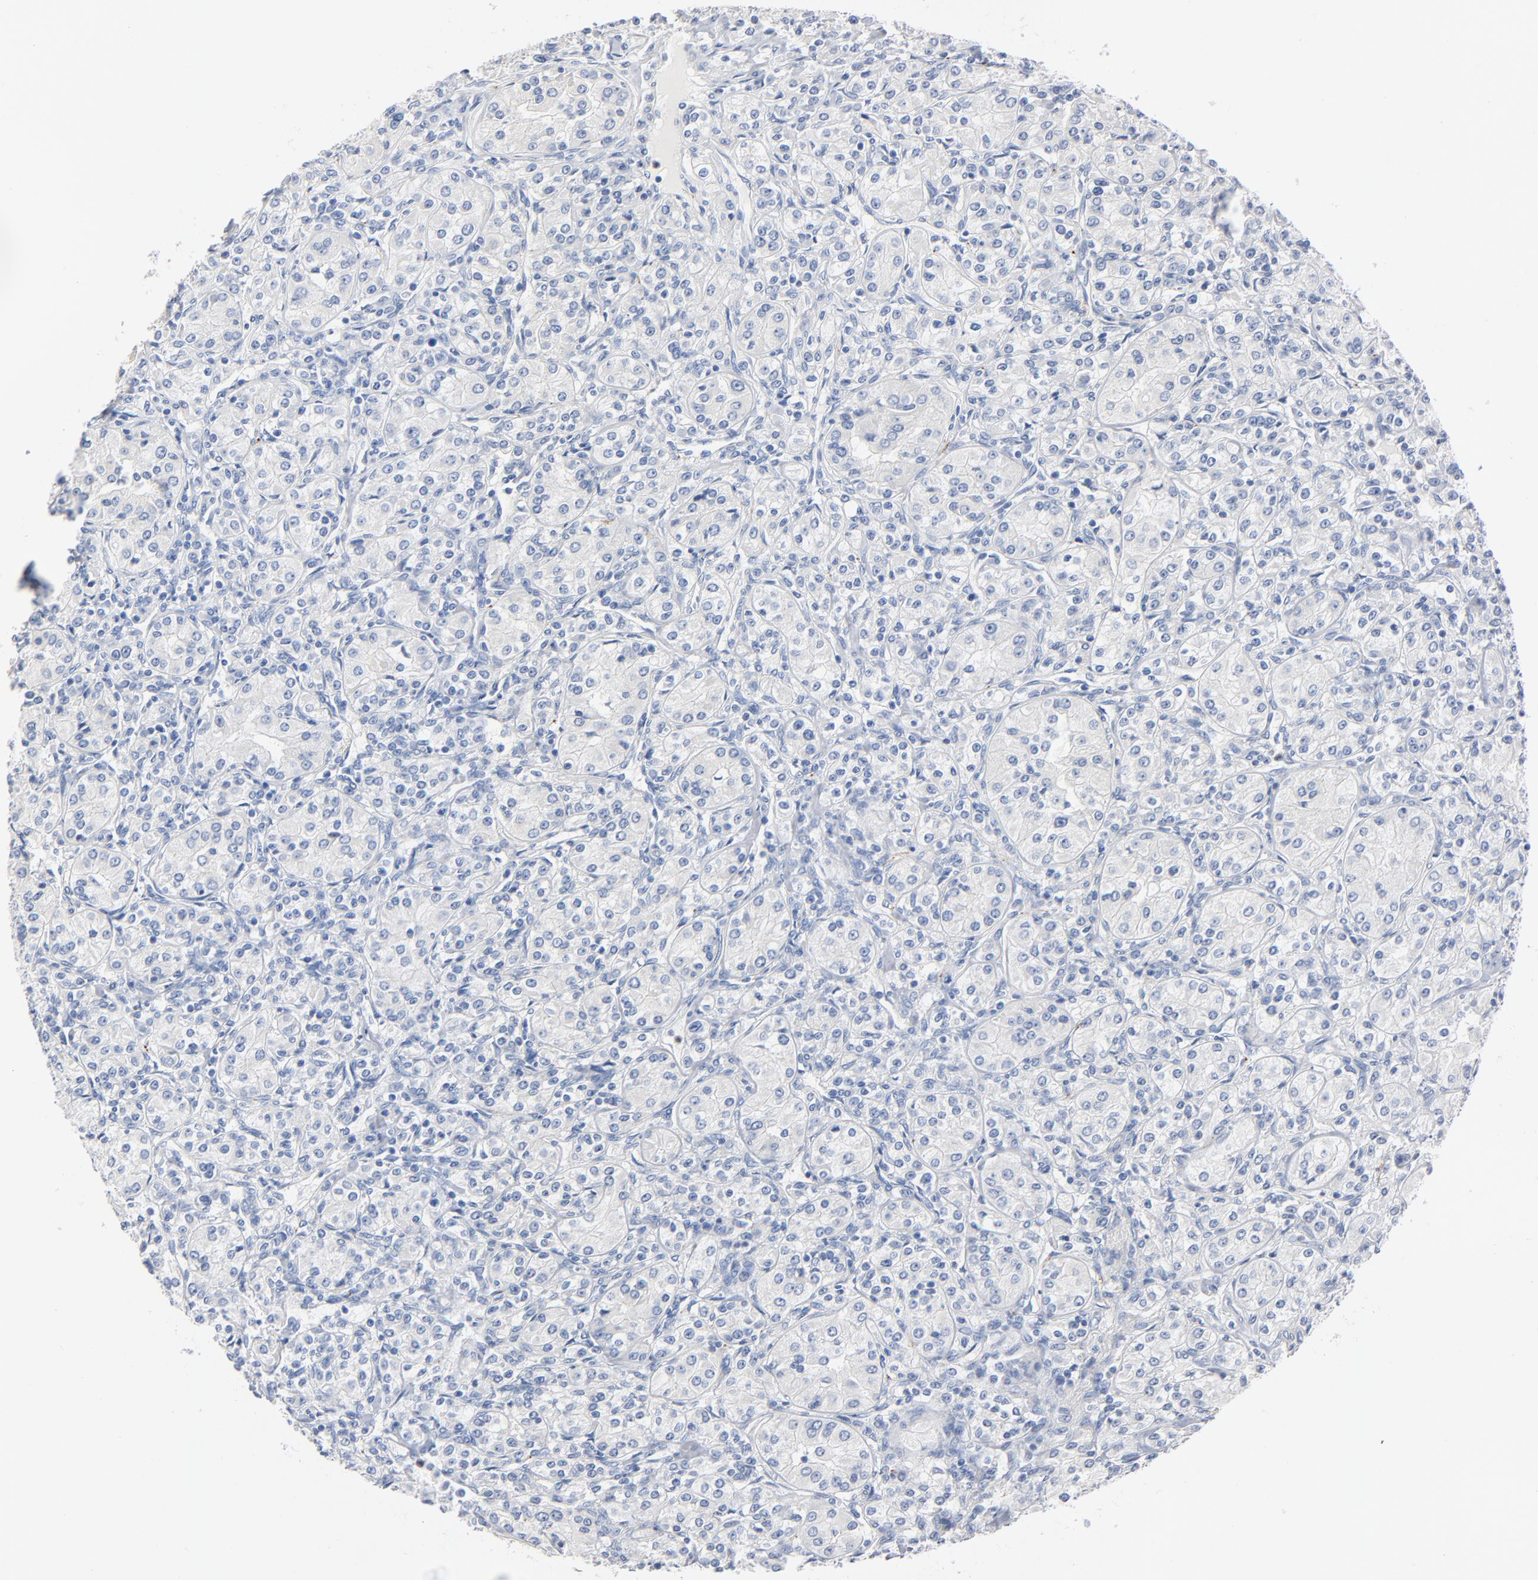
{"staining": {"intensity": "negative", "quantity": "none", "location": "none"}, "tissue": "renal cancer", "cell_type": "Tumor cells", "image_type": "cancer", "snomed": [{"axis": "morphology", "description": "Adenocarcinoma, NOS"}, {"axis": "topography", "description": "Kidney"}], "caption": "Tumor cells are negative for brown protein staining in renal cancer (adenocarcinoma). (DAB (3,3'-diaminobenzidine) immunohistochemistry, high magnification).", "gene": "IFT43", "patient": {"sex": "male", "age": 77}}